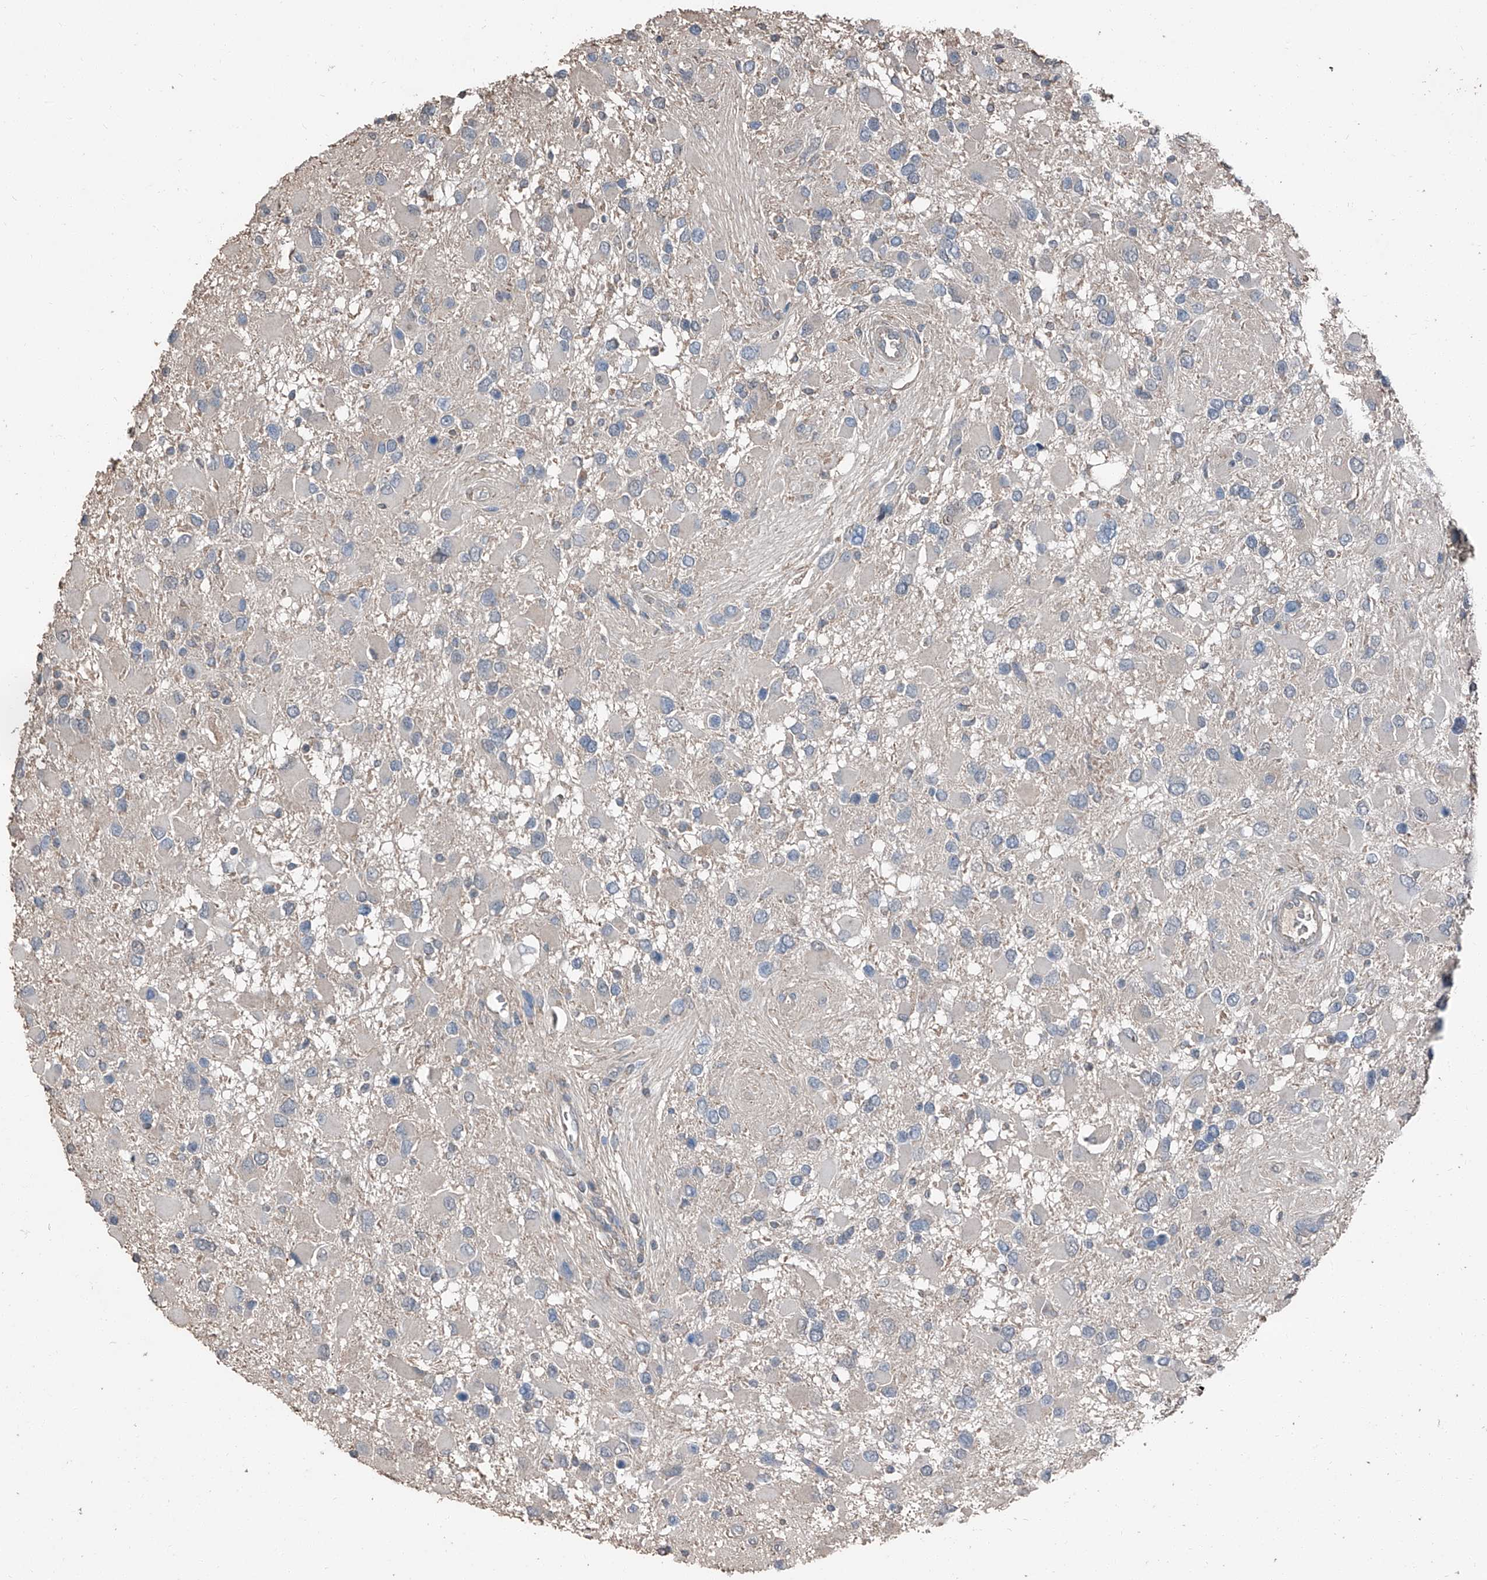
{"staining": {"intensity": "negative", "quantity": "none", "location": "none"}, "tissue": "glioma", "cell_type": "Tumor cells", "image_type": "cancer", "snomed": [{"axis": "morphology", "description": "Glioma, malignant, High grade"}, {"axis": "topography", "description": "Brain"}], "caption": "The immunohistochemistry (IHC) photomicrograph has no significant expression in tumor cells of high-grade glioma (malignant) tissue.", "gene": "MAMLD1", "patient": {"sex": "male", "age": 53}}